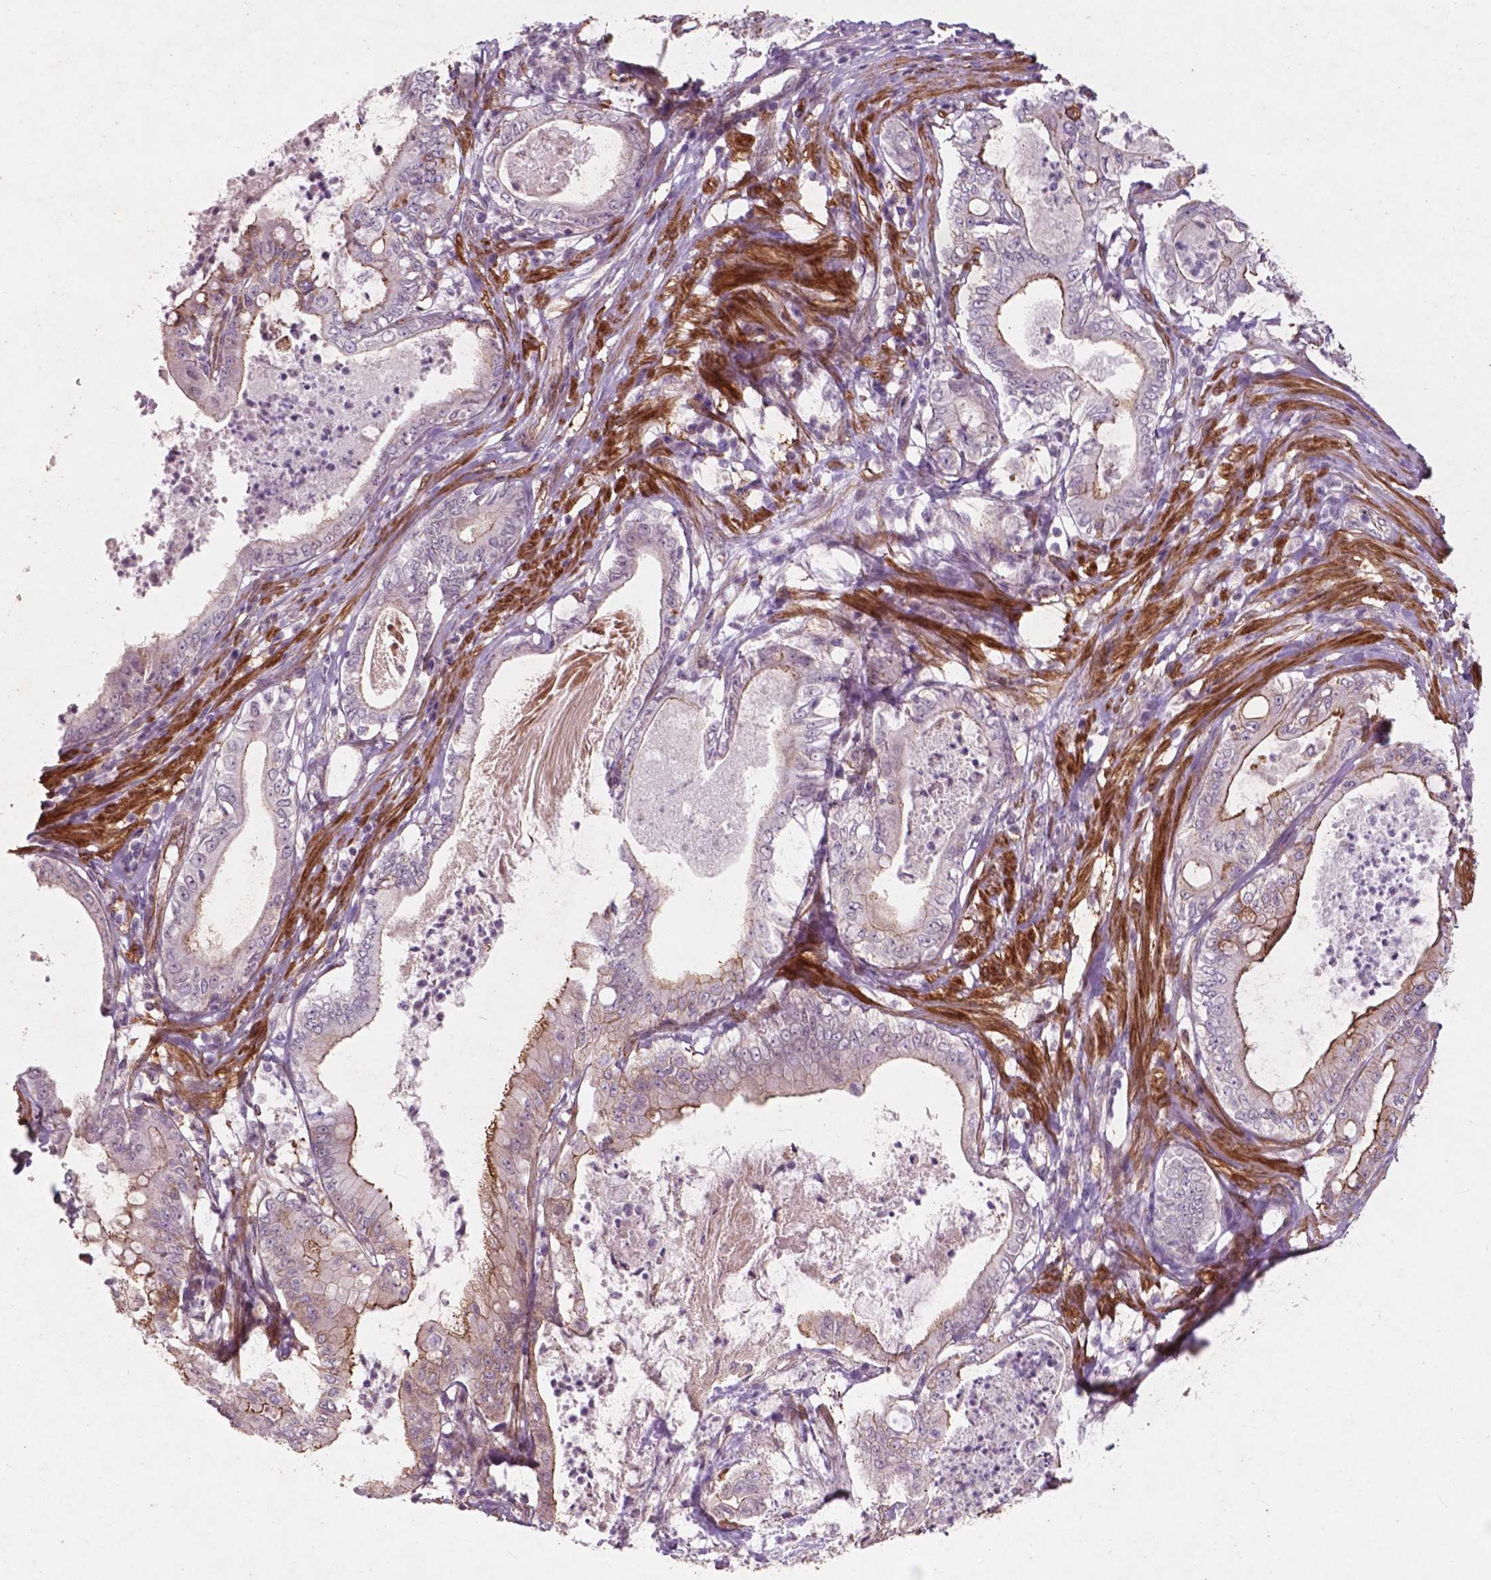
{"staining": {"intensity": "moderate", "quantity": "25%-75%", "location": "cytoplasmic/membranous"}, "tissue": "pancreatic cancer", "cell_type": "Tumor cells", "image_type": "cancer", "snomed": [{"axis": "morphology", "description": "Adenocarcinoma, NOS"}, {"axis": "topography", "description": "Pancreas"}], "caption": "This is a micrograph of IHC staining of adenocarcinoma (pancreatic), which shows moderate staining in the cytoplasmic/membranous of tumor cells.", "gene": "RFPL4B", "patient": {"sex": "male", "age": 71}}